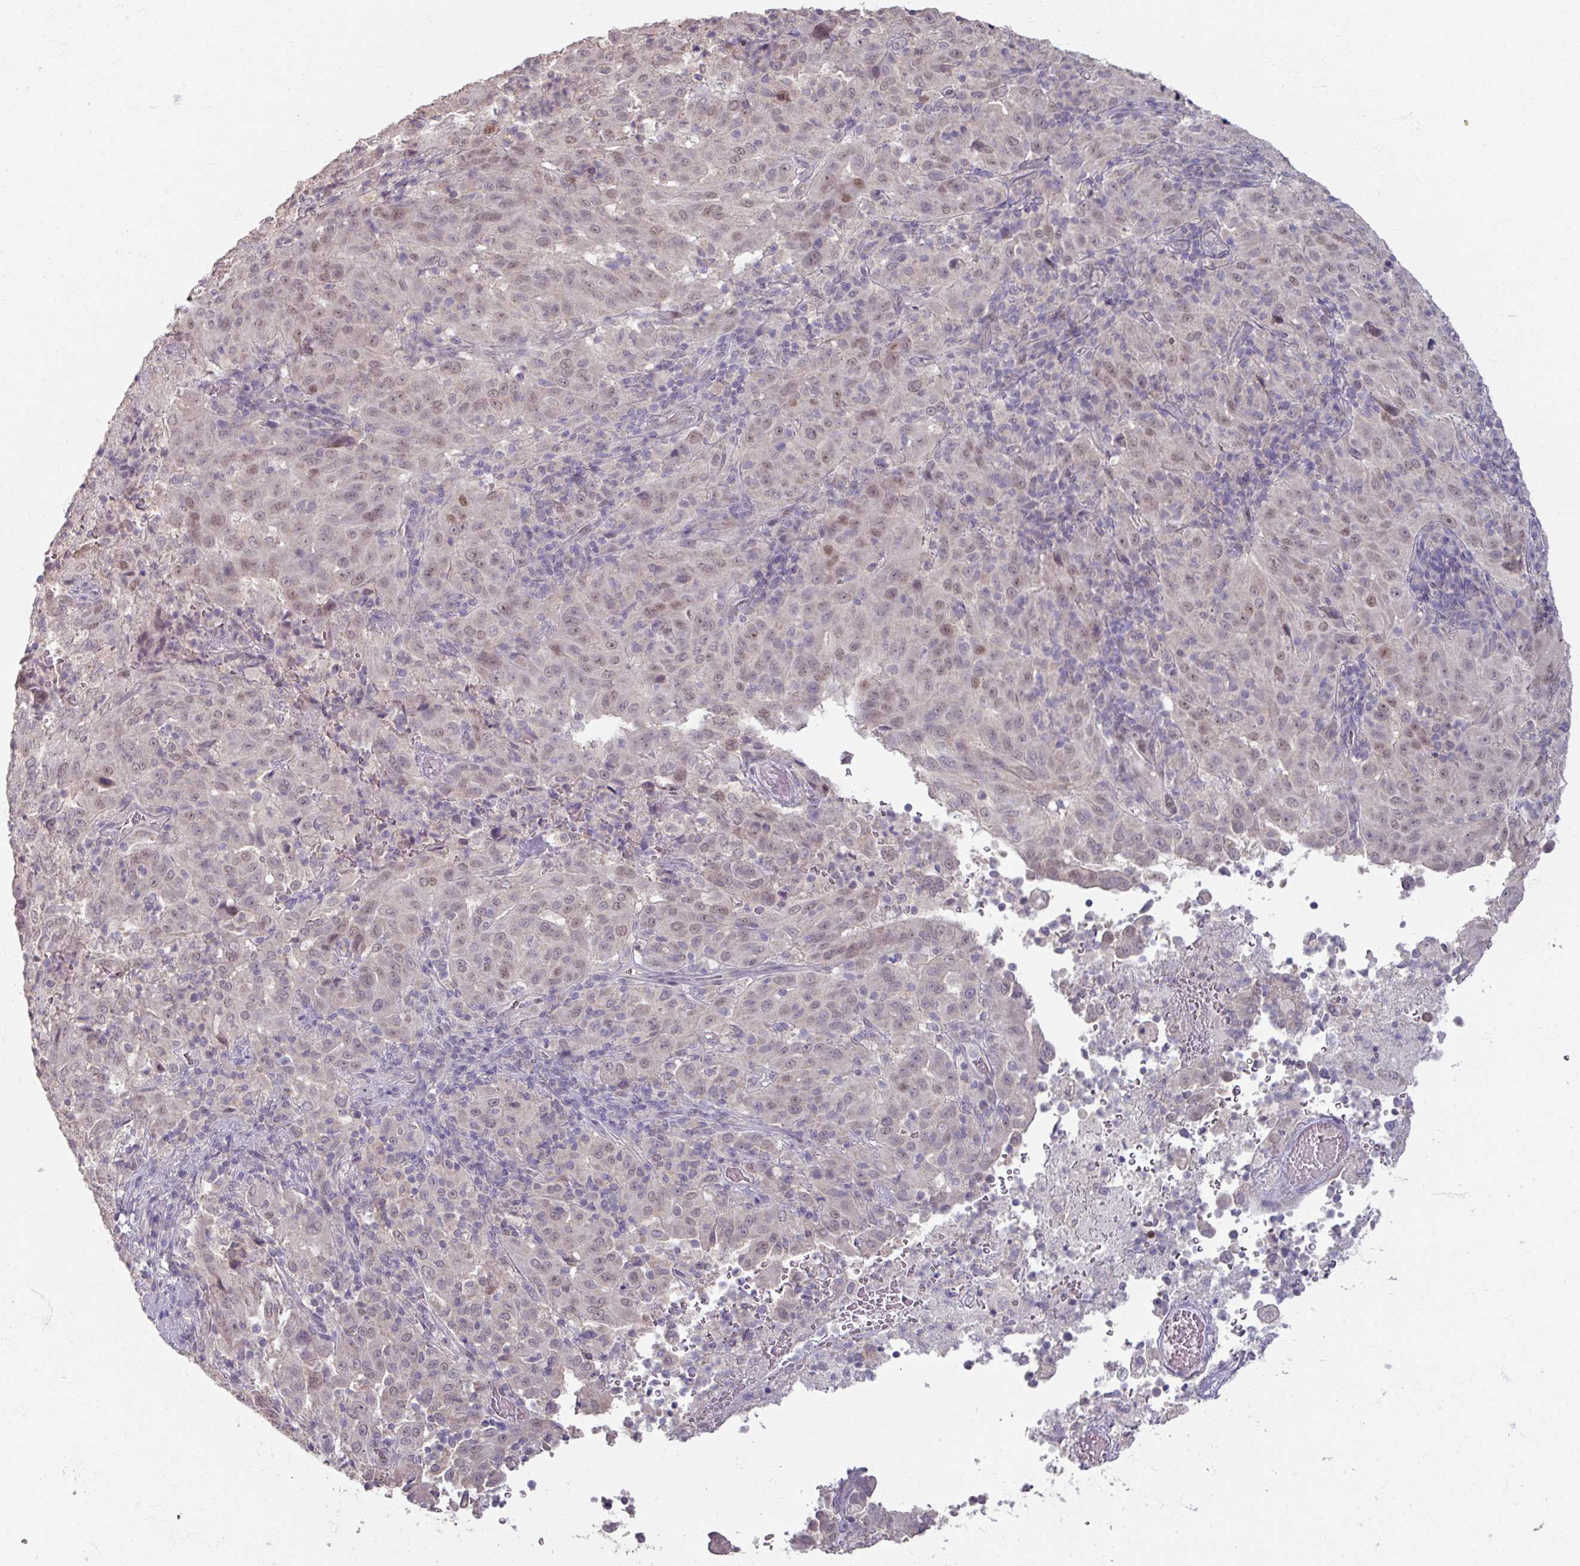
{"staining": {"intensity": "weak", "quantity": ">75%", "location": "nuclear"}, "tissue": "pancreatic cancer", "cell_type": "Tumor cells", "image_type": "cancer", "snomed": [{"axis": "morphology", "description": "Adenocarcinoma, NOS"}, {"axis": "topography", "description": "Pancreas"}], "caption": "Pancreatic adenocarcinoma stained with a brown dye shows weak nuclear positive expression in about >75% of tumor cells.", "gene": "SOX11", "patient": {"sex": "male", "age": 63}}